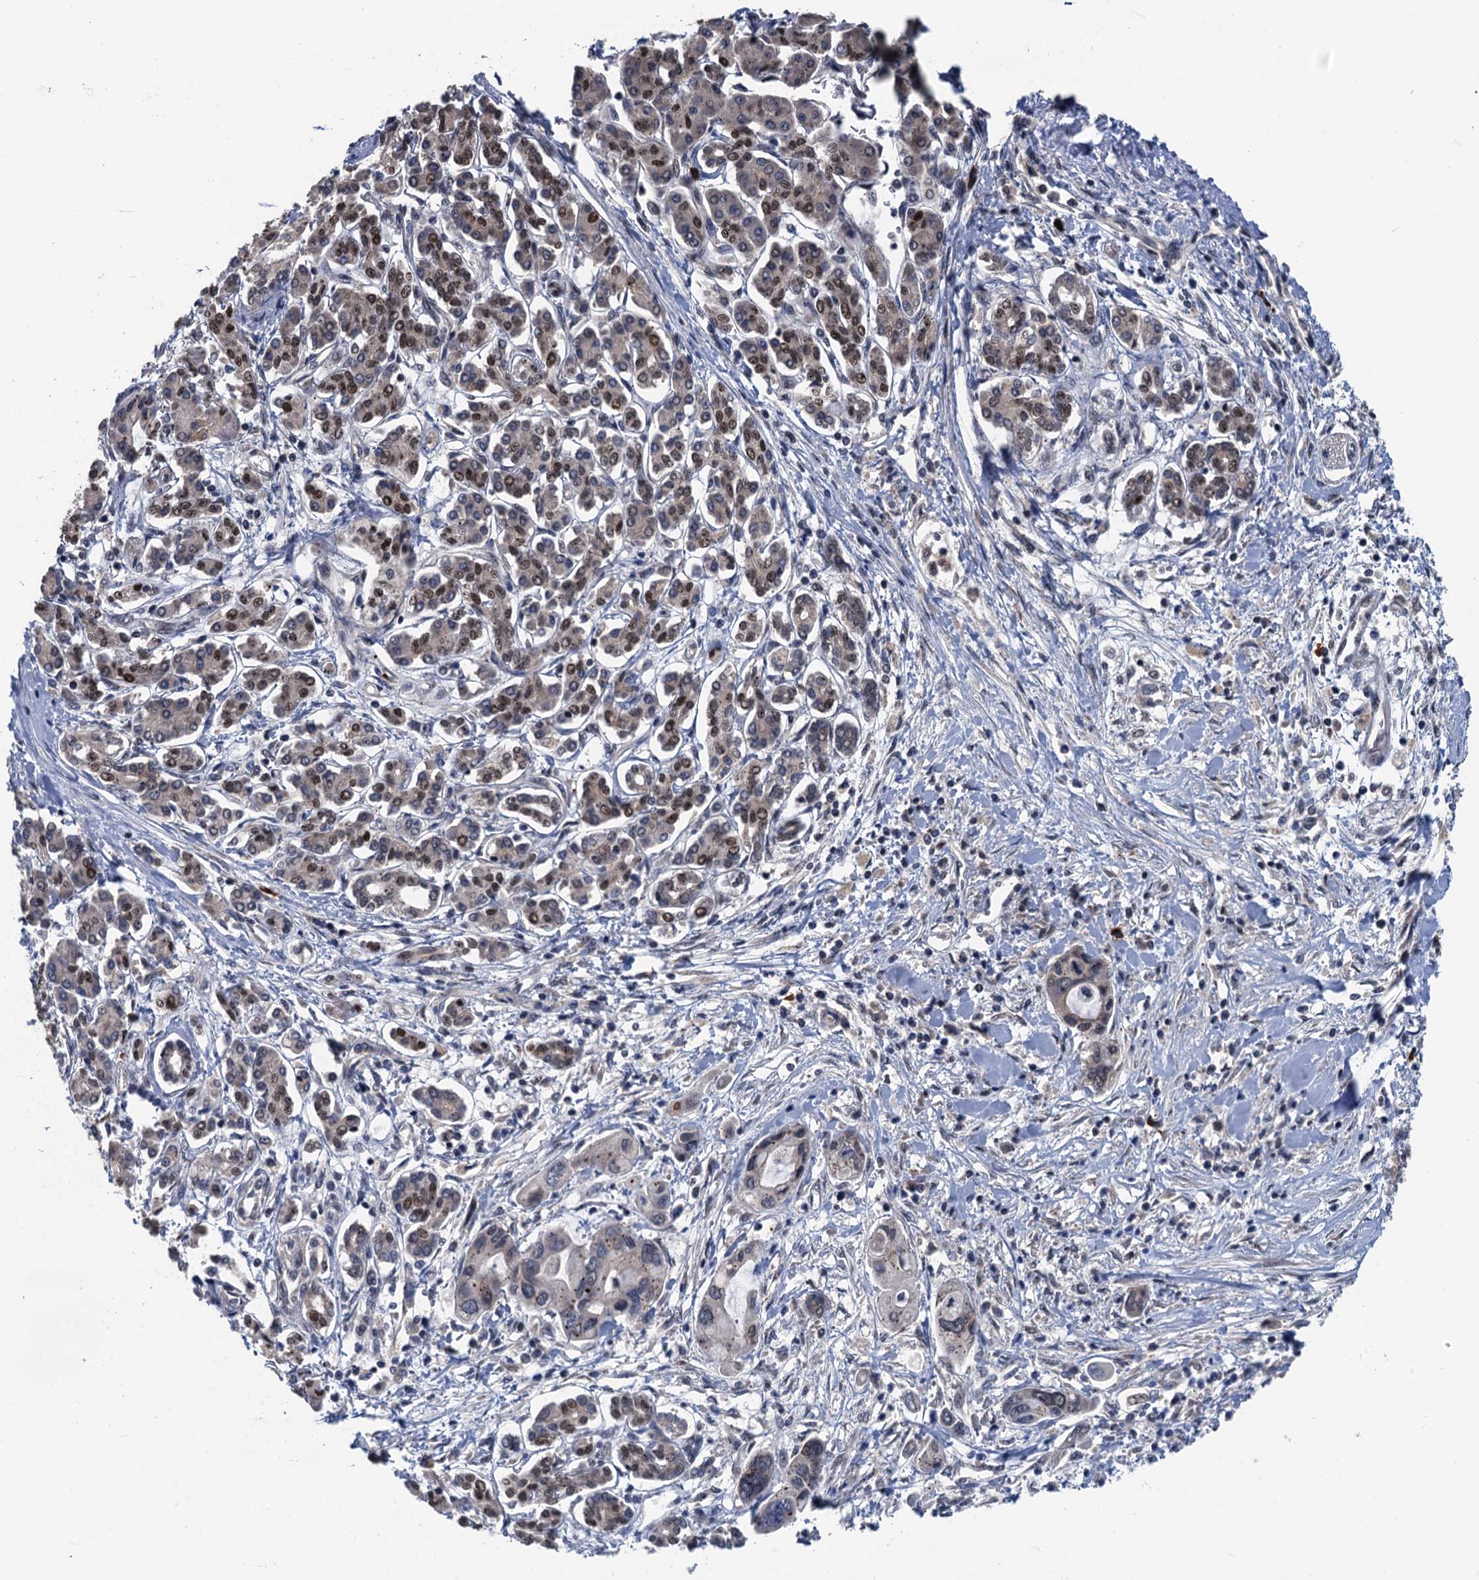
{"staining": {"intensity": "negative", "quantity": "none", "location": "none"}, "tissue": "pancreatic cancer", "cell_type": "Tumor cells", "image_type": "cancer", "snomed": [{"axis": "morphology", "description": "Normal tissue, NOS"}, {"axis": "morphology", "description": "Adenocarcinoma, NOS"}, {"axis": "topography", "description": "Pancreas"}], "caption": "The micrograph shows no staining of tumor cells in adenocarcinoma (pancreatic).", "gene": "RASSF4", "patient": {"sex": "female", "age": 64}}